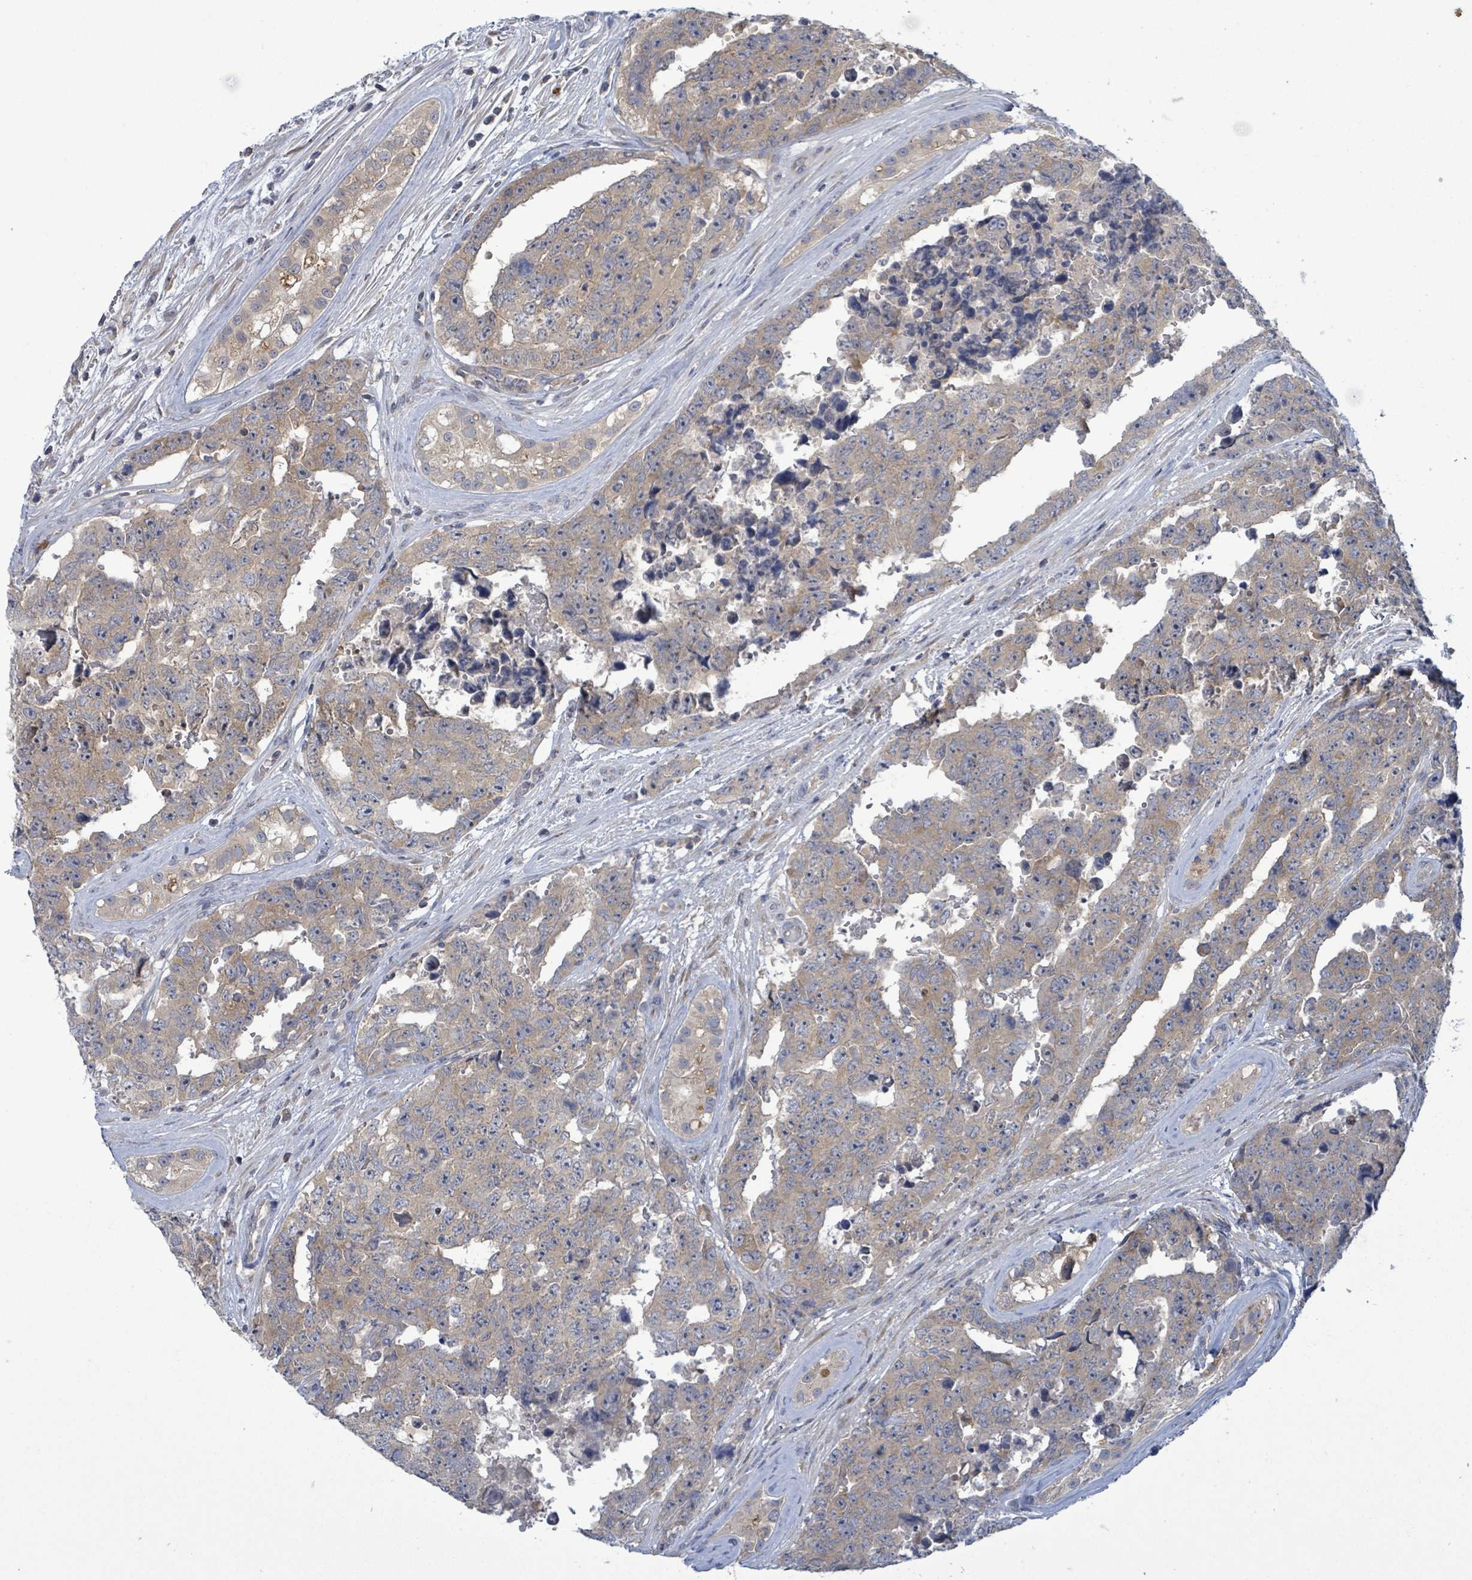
{"staining": {"intensity": "weak", "quantity": "25%-75%", "location": "cytoplasmic/membranous"}, "tissue": "testis cancer", "cell_type": "Tumor cells", "image_type": "cancer", "snomed": [{"axis": "morphology", "description": "Normal tissue, NOS"}, {"axis": "morphology", "description": "Carcinoma, Embryonal, NOS"}, {"axis": "topography", "description": "Testis"}, {"axis": "topography", "description": "Epididymis"}], "caption": "There is low levels of weak cytoplasmic/membranous positivity in tumor cells of embryonal carcinoma (testis), as demonstrated by immunohistochemical staining (brown color).", "gene": "SERPINE3", "patient": {"sex": "male", "age": 25}}